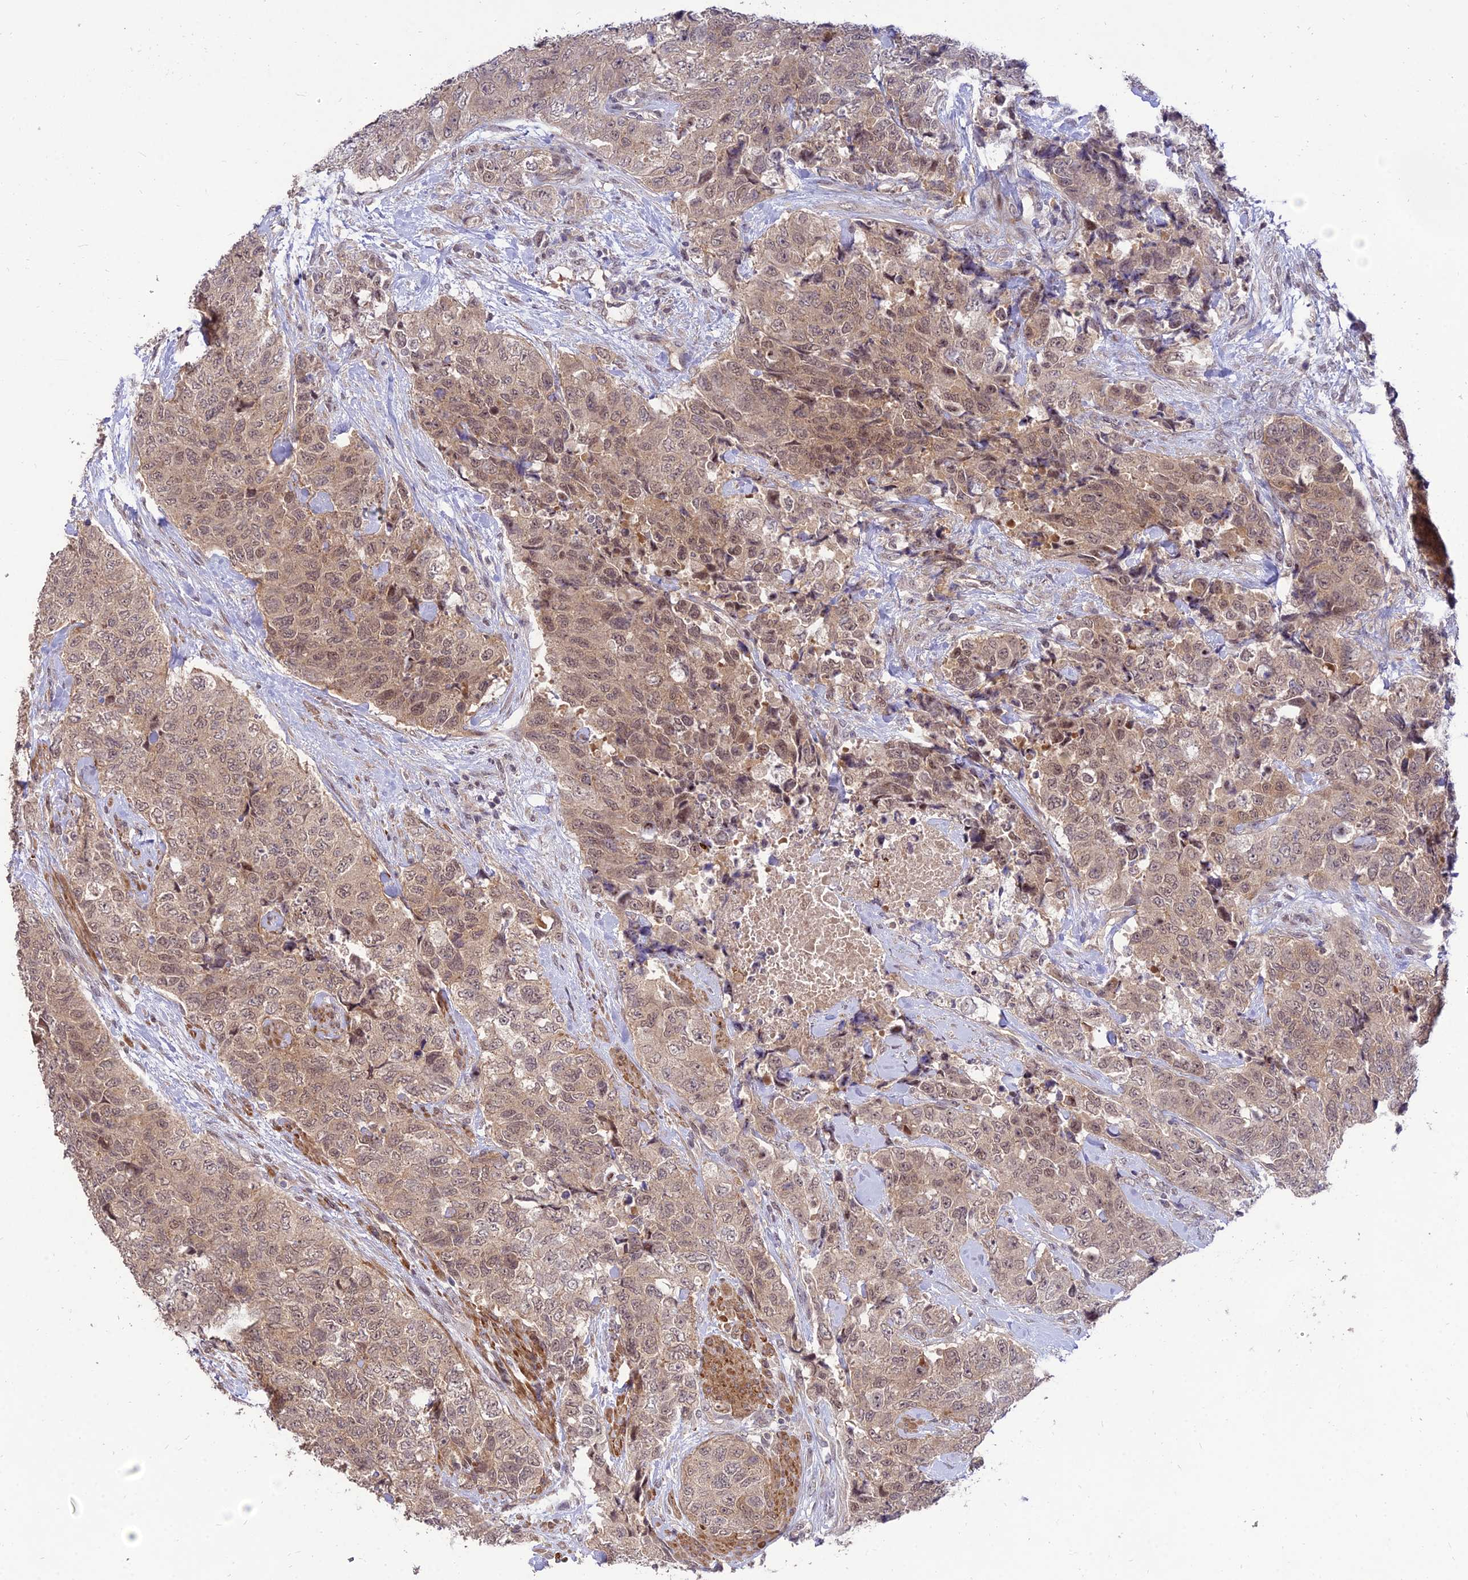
{"staining": {"intensity": "moderate", "quantity": ">75%", "location": "cytoplasmic/membranous,nuclear"}, "tissue": "urothelial cancer", "cell_type": "Tumor cells", "image_type": "cancer", "snomed": [{"axis": "morphology", "description": "Urothelial carcinoma, High grade"}, {"axis": "topography", "description": "Urinary bladder"}], "caption": "Urothelial cancer stained with immunohistochemistry (IHC) exhibits moderate cytoplasmic/membranous and nuclear expression in about >75% of tumor cells.", "gene": "ZNF85", "patient": {"sex": "female", "age": 78}}